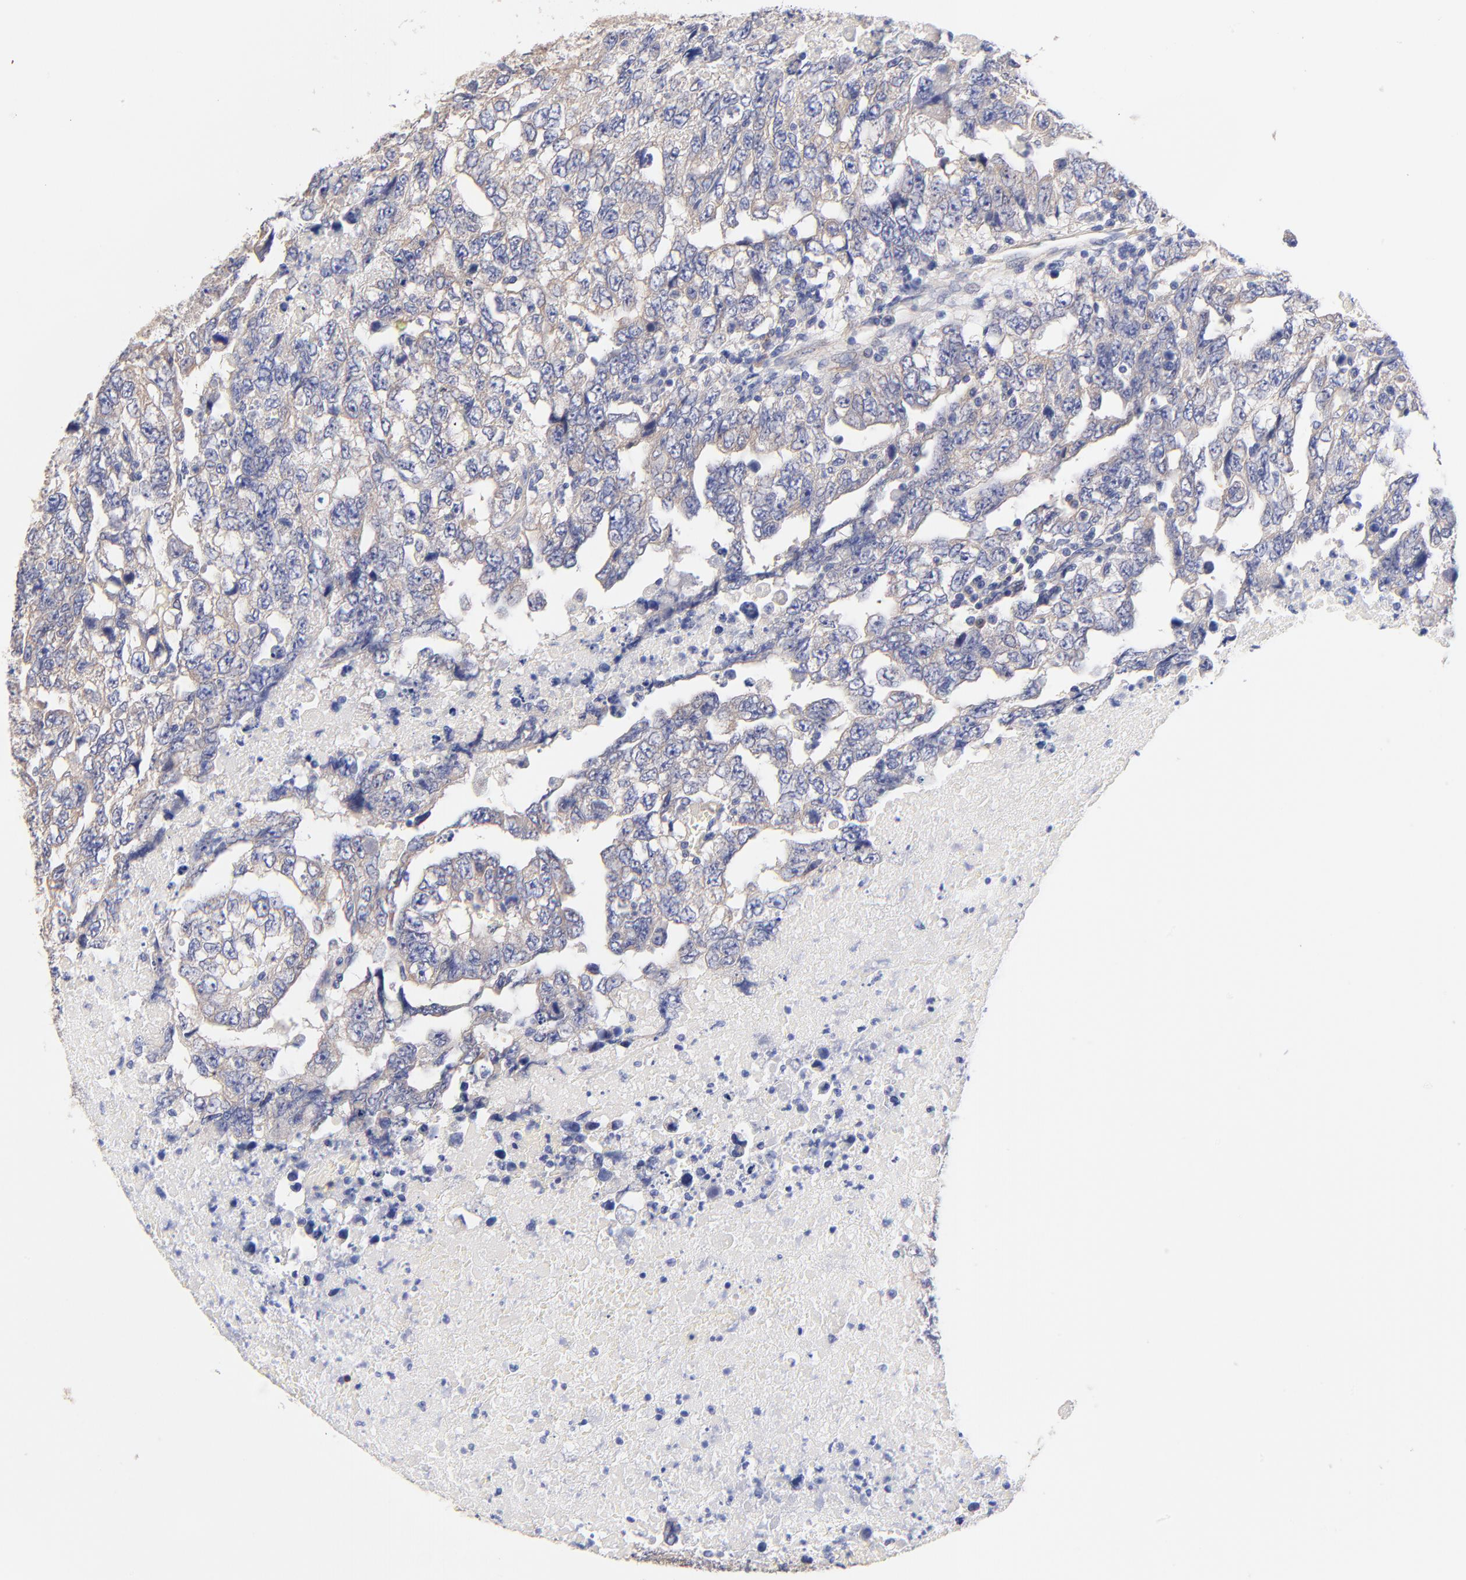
{"staining": {"intensity": "weak", "quantity": ">75%", "location": "cytoplasmic/membranous"}, "tissue": "testis cancer", "cell_type": "Tumor cells", "image_type": "cancer", "snomed": [{"axis": "morphology", "description": "Carcinoma, Embryonal, NOS"}, {"axis": "topography", "description": "Testis"}], "caption": "Brown immunohistochemical staining in human testis cancer demonstrates weak cytoplasmic/membranous positivity in approximately >75% of tumor cells.", "gene": "TNFRSF13C", "patient": {"sex": "male", "age": 36}}